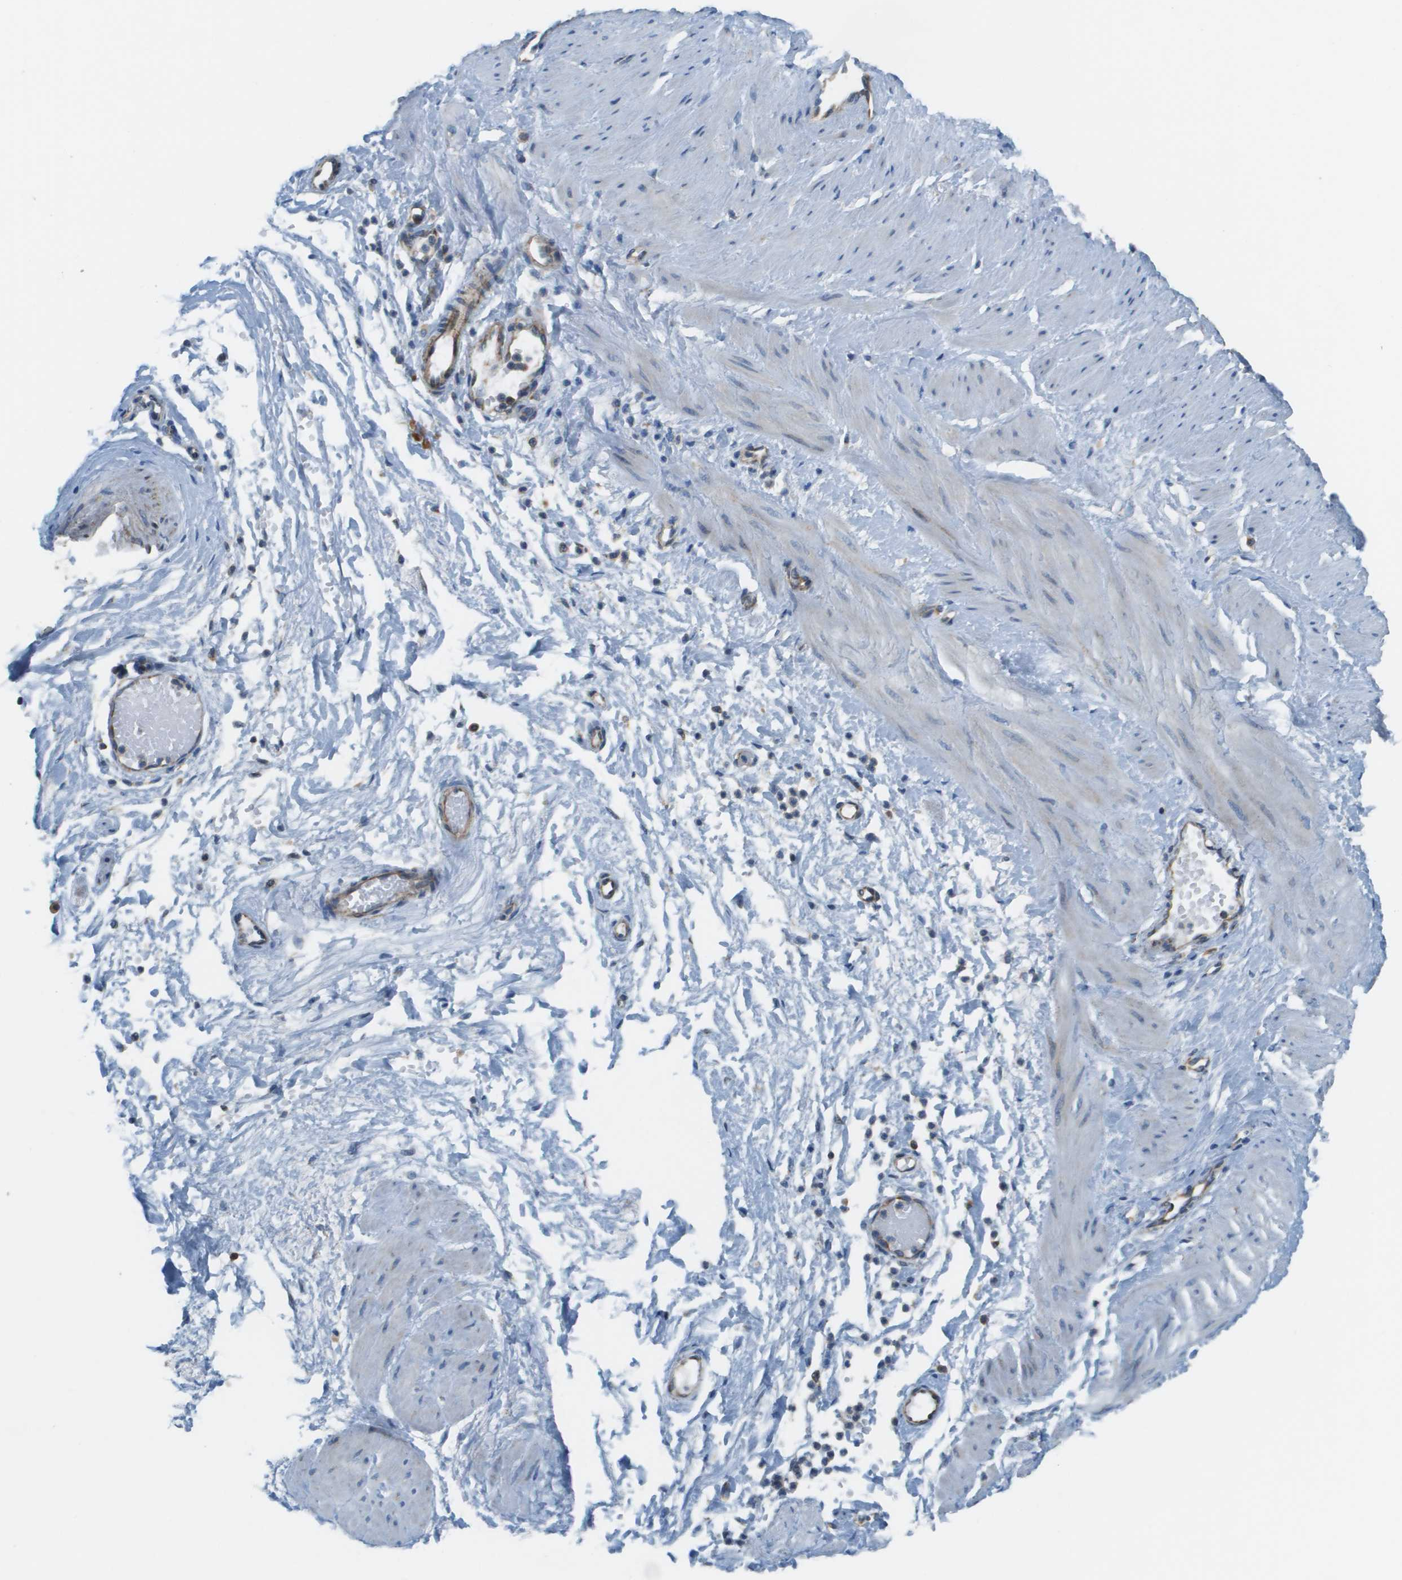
{"staining": {"intensity": "negative", "quantity": "none", "location": "none"}, "tissue": "adipose tissue", "cell_type": "Adipocytes", "image_type": "normal", "snomed": [{"axis": "morphology", "description": "Normal tissue, NOS"}, {"axis": "topography", "description": "Soft tissue"}, {"axis": "topography", "description": "Vascular tissue"}], "caption": "High power microscopy histopathology image of an IHC micrograph of benign adipose tissue, revealing no significant staining in adipocytes.", "gene": "TAOK3", "patient": {"sex": "female", "age": 35}}